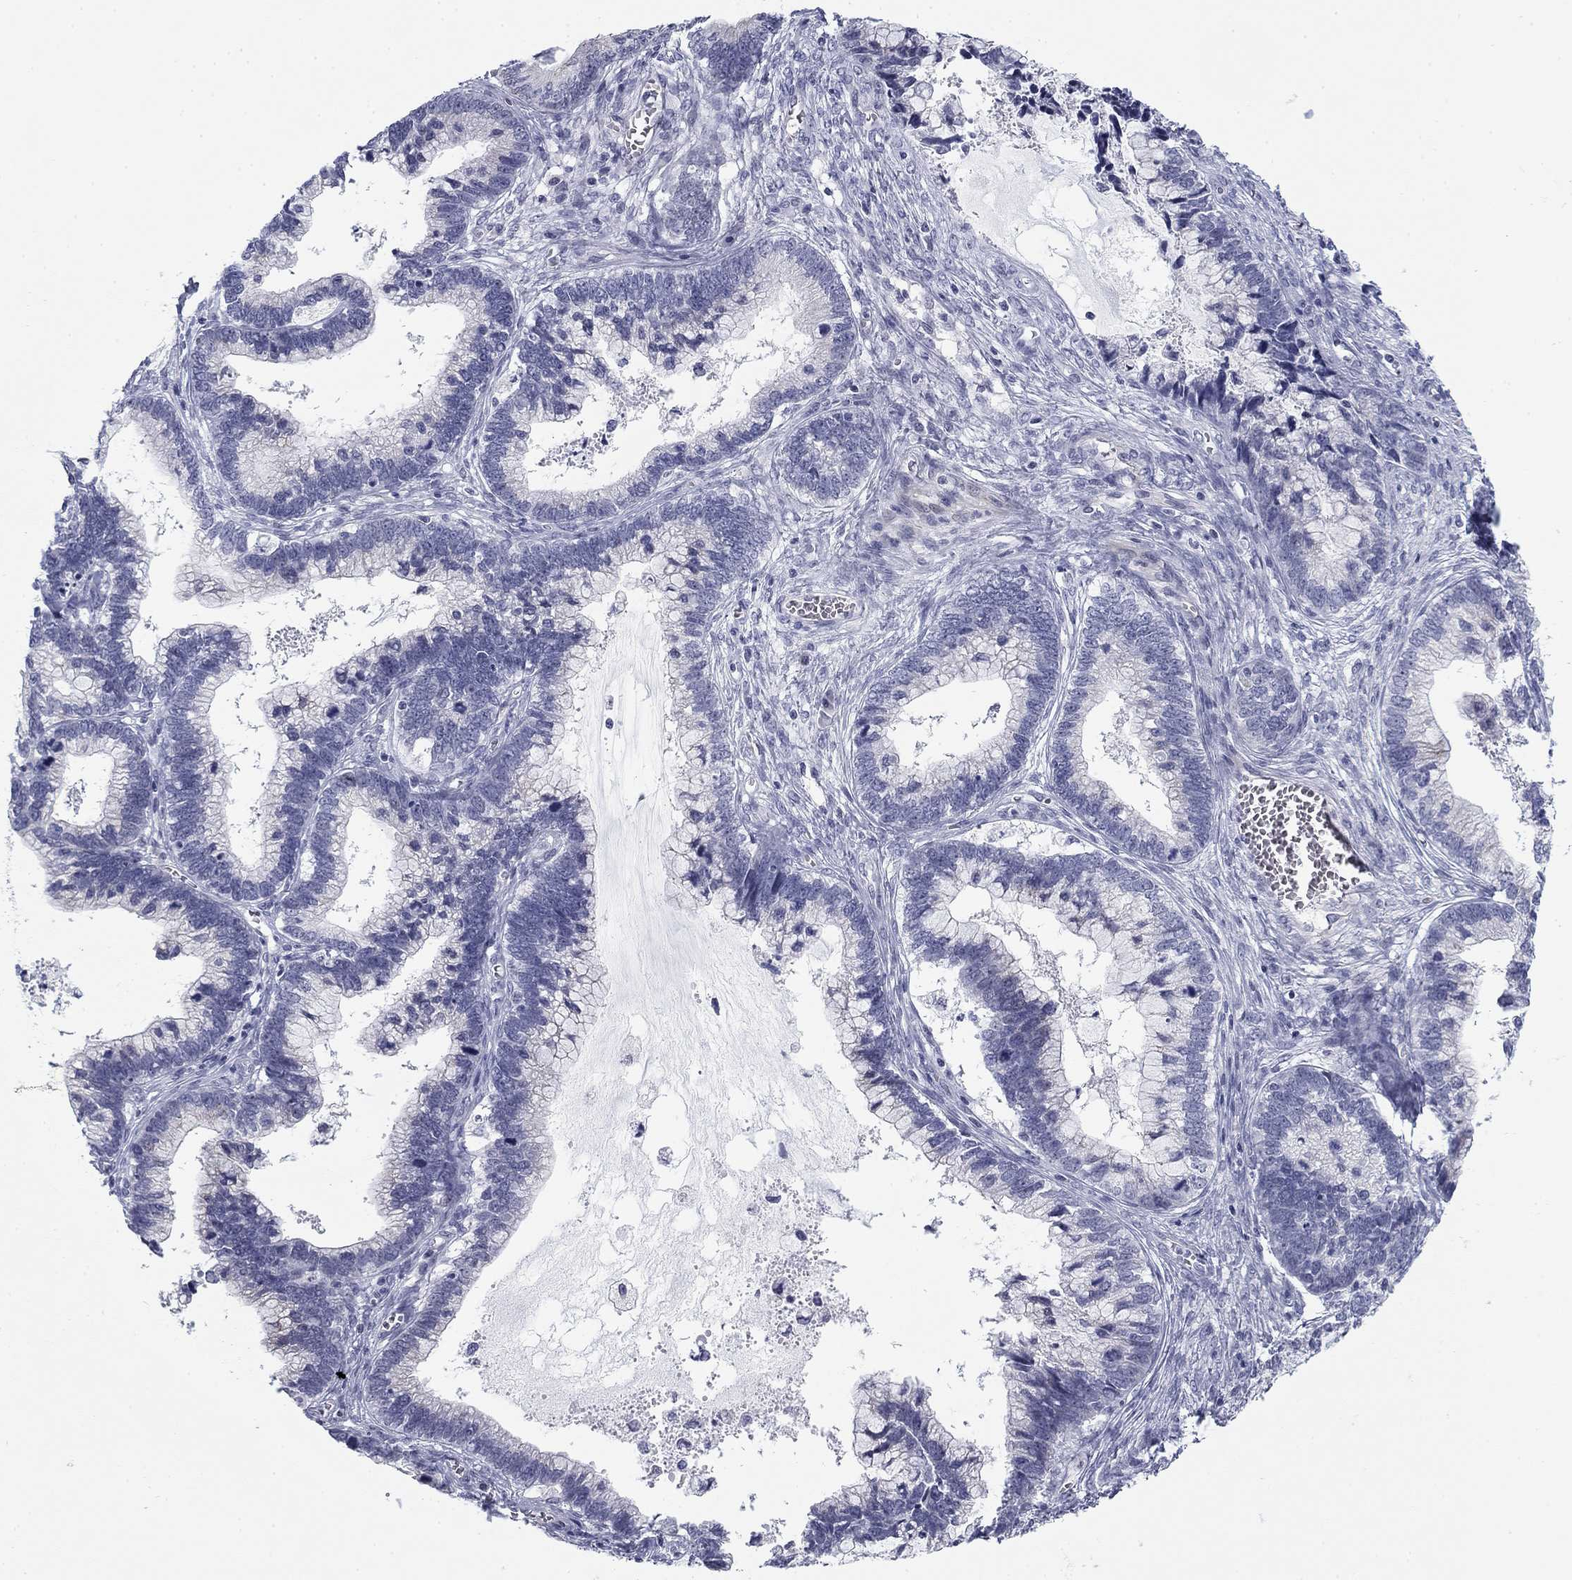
{"staining": {"intensity": "negative", "quantity": "none", "location": "none"}, "tissue": "cervical cancer", "cell_type": "Tumor cells", "image_type": "cancer", "snomed": [{"axis": "morphology", "description": "Adenocarcinoma, NOS"}, {"axis": "topography", "description": "Cervix"}], "caption": "Immunohistochemical staining of human cervical cancer (adenocarcinoma) demonstrates no significant positivity in tumor cells.", "gene": "PRPH", "patient": {"sex": "female", "age": 44}}